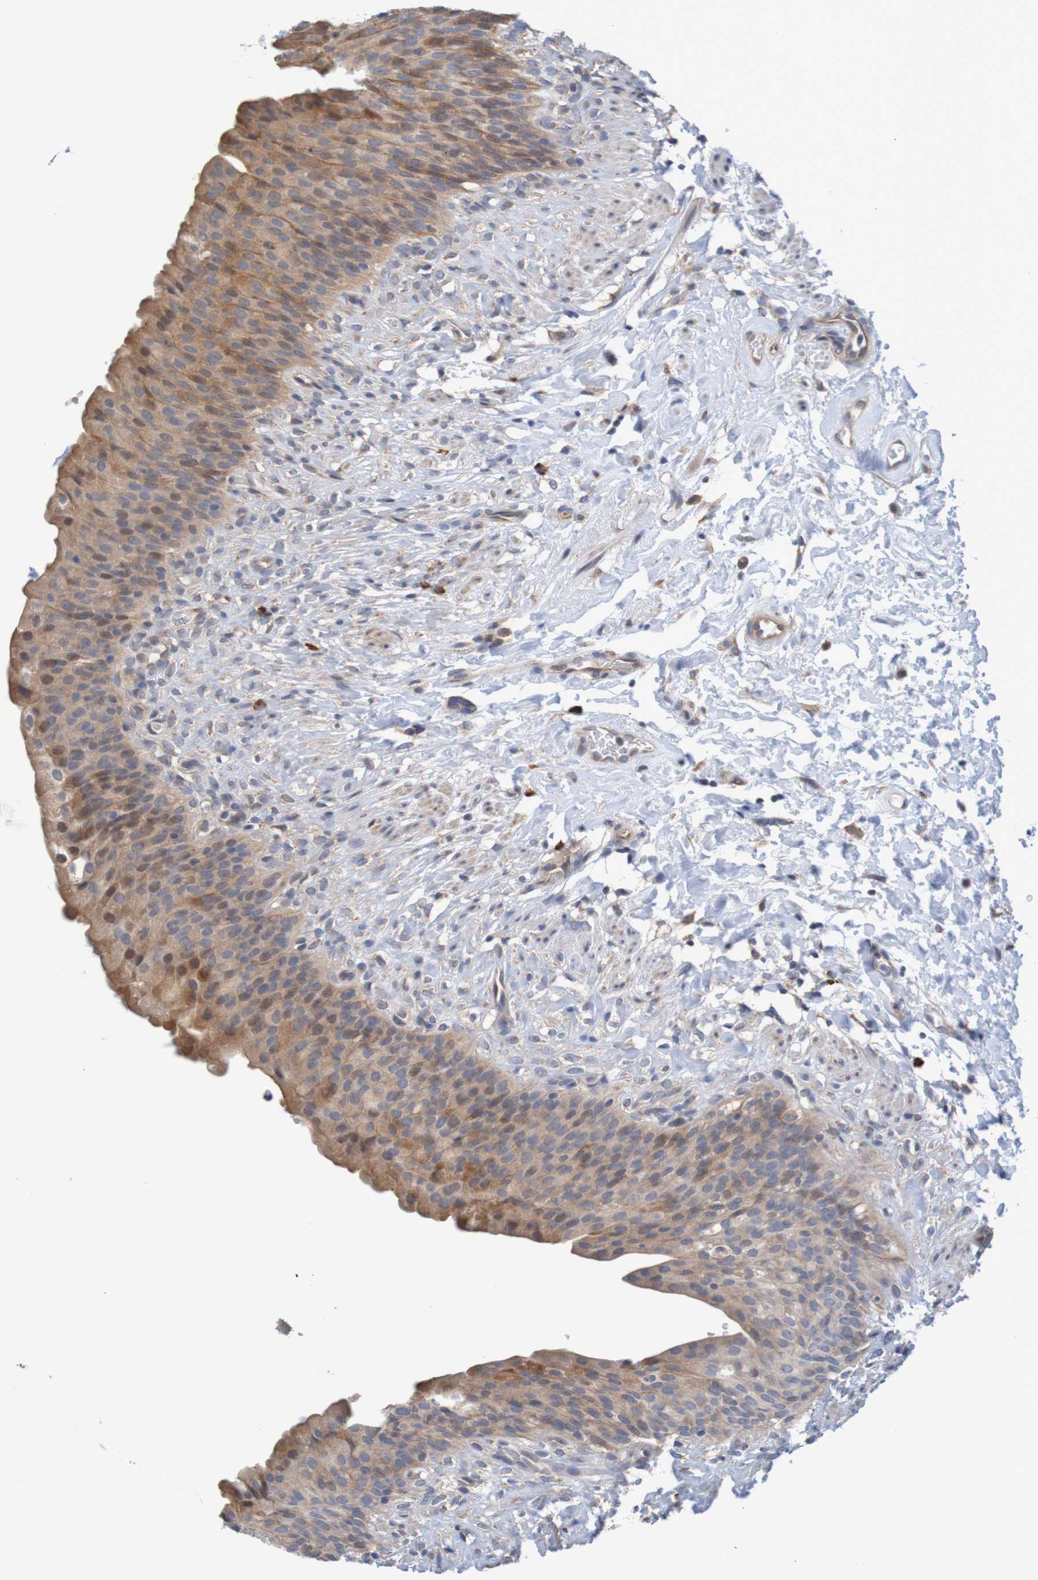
{"staining": {"intensity": "moderate", "quantity": ">75%", "location": "cytoplasmic/membranous,nuclear"}, "tissue": "urinary bladder", "cell_type": "Urothelial cells", "image_type": "normal", "snomed": [{"axis": "morphology", "description": "Normal tissue, NOS"}, {"axis": "topography", "description": "Urinary bladder"}], "caption": "A photomicrograph of urinary bladder stained for a protein displays moderate cytoplasmic/membranous,nuclear brown staining in urothelial cells.", "gene": "CLDN18", "patient": {"sex": "female", "age": 79}}